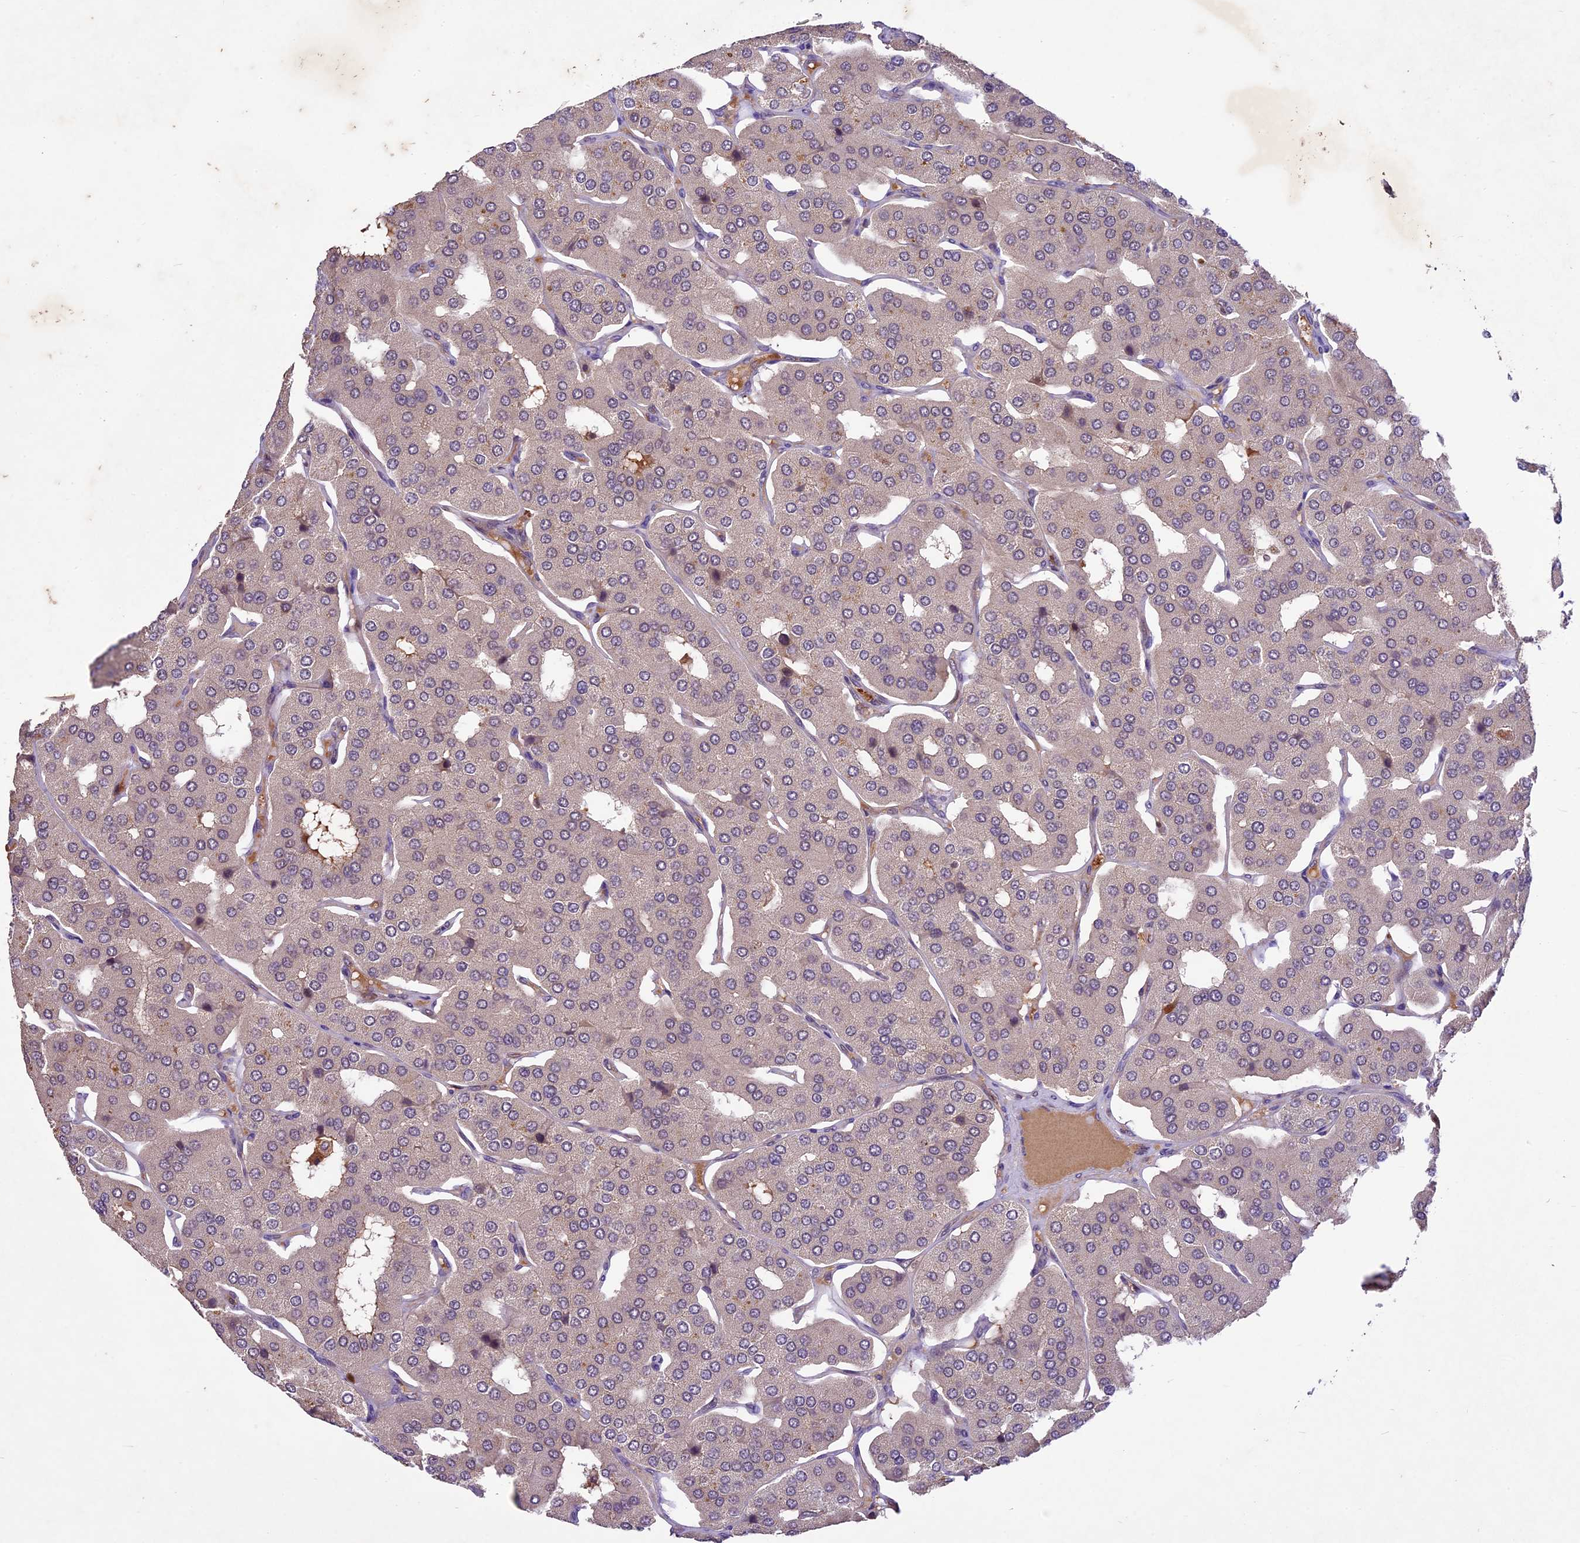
{"staining": {"intensity": "negative", "quantity": "none", "location": "none"}, "tissue": "parathyroid gland", "cell_type": "Glandular cells", "image_type": "normal", "snomed": [{"axis": "morphology", "description": "Normal tissue, NOS"}, {"axis": "morphology", "description": "Adenoma, NOS"}, {"axis": "topography", "description": "Parathyroid gland"}], "caption": "Glandular cells are negative for protein expression in normal human parathyroid gland. (Brightfield microscopy of DAB (3,3'-diaminobenzidine) immunohistochemistry at high magnification).", "gene": "ATP10A", "patient": {"sex": "female", "age": 86}}